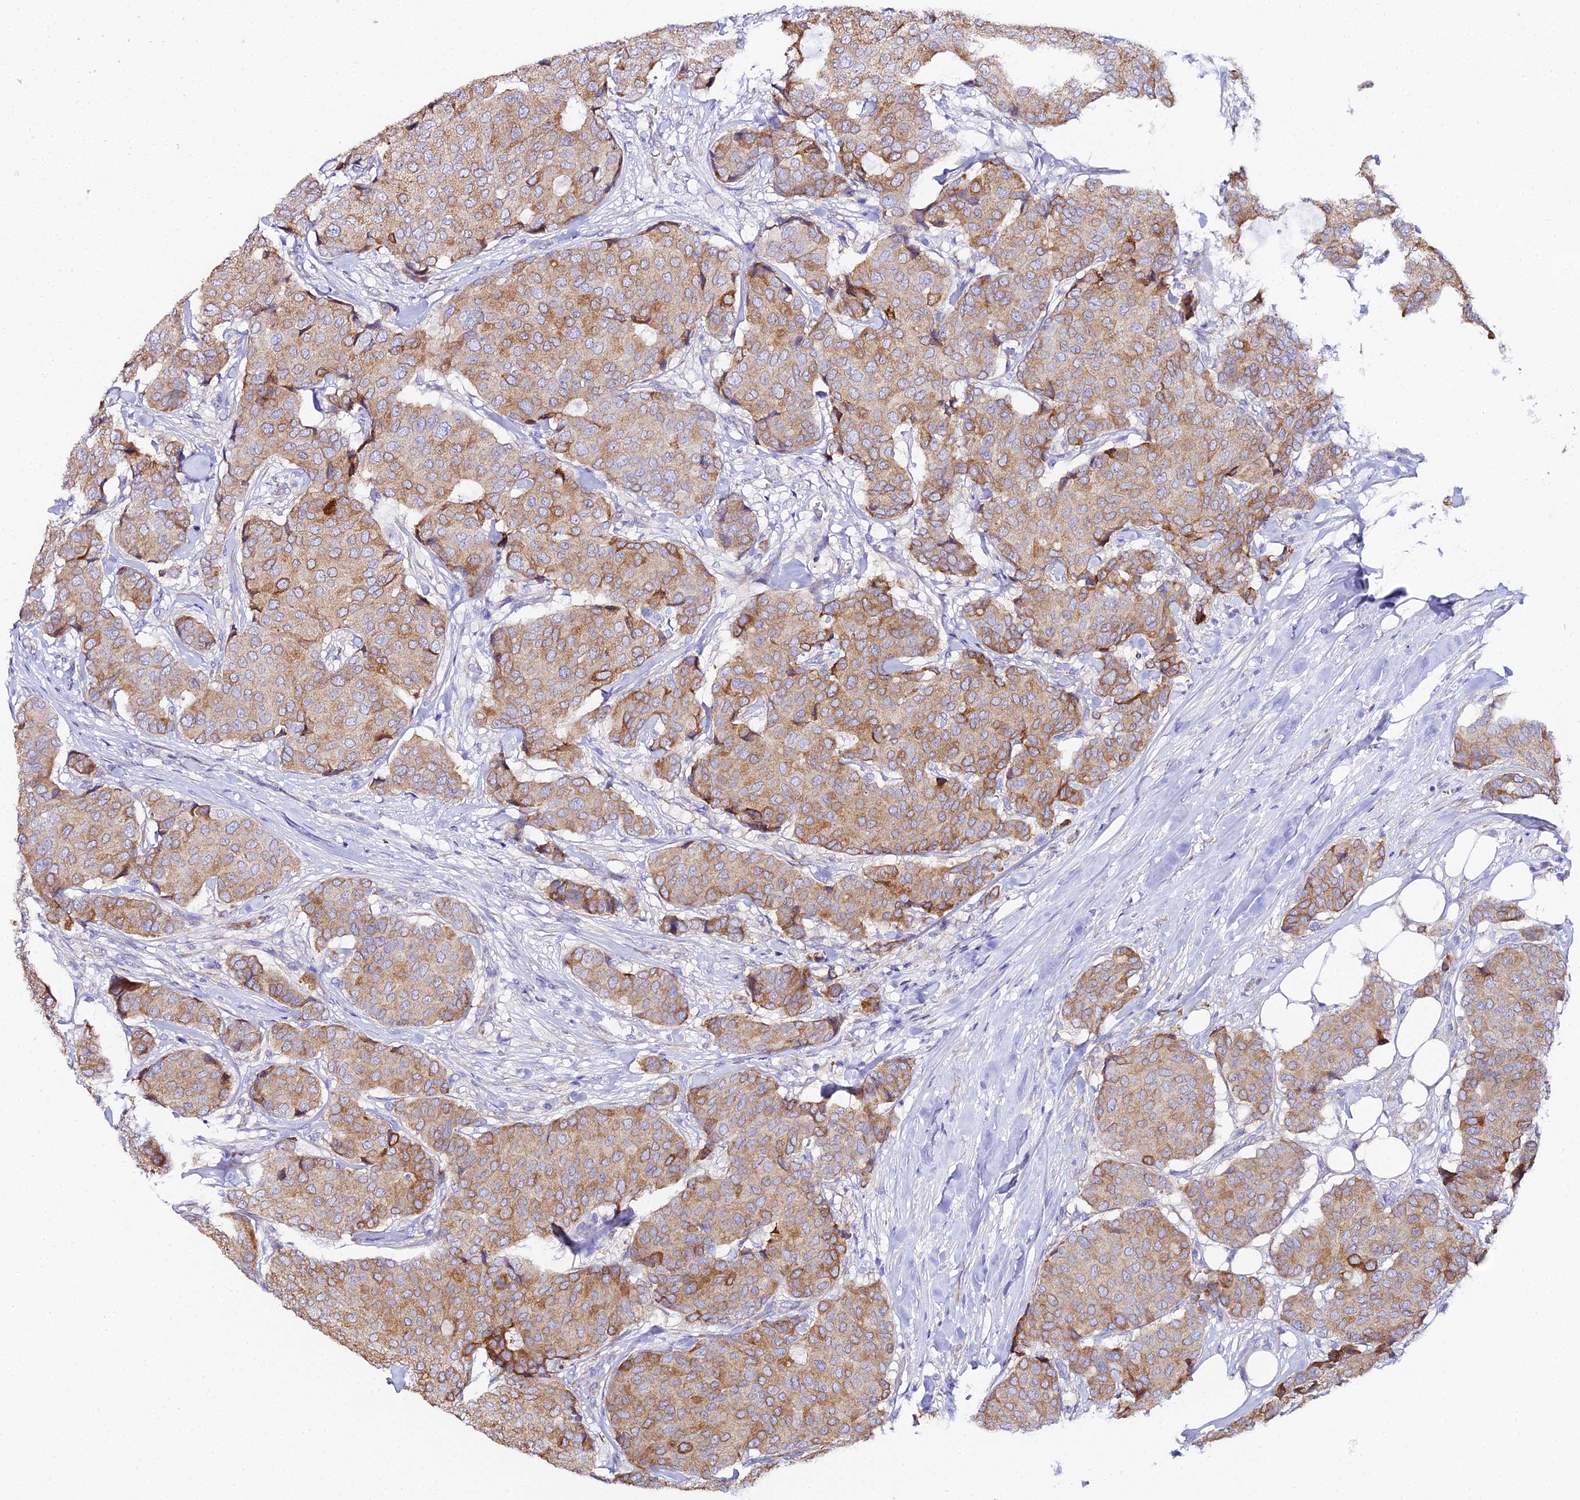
{"staining": {"intensity": "moderate", "quantity": "25%-75%", "location": "cytoplasmic/membranous"}, "tissue": "breast cancer", "cell_type": "Tumor cells", "image_type": "cancer", "snomed": [{"axis": "morphology", "description": "Duct carcinoma"}, {"axis": "topography", "description": "Breast"}], "caption": "Human breast cancer (invasive ductal carcinoma) stained for a protein (brown) shows moderate cytoplasmic/membranous positive positivity in approximately 25%-75% of tumor cells.", "gene": "CFAP45", "patient": {"sex": "female", "age": 75}}